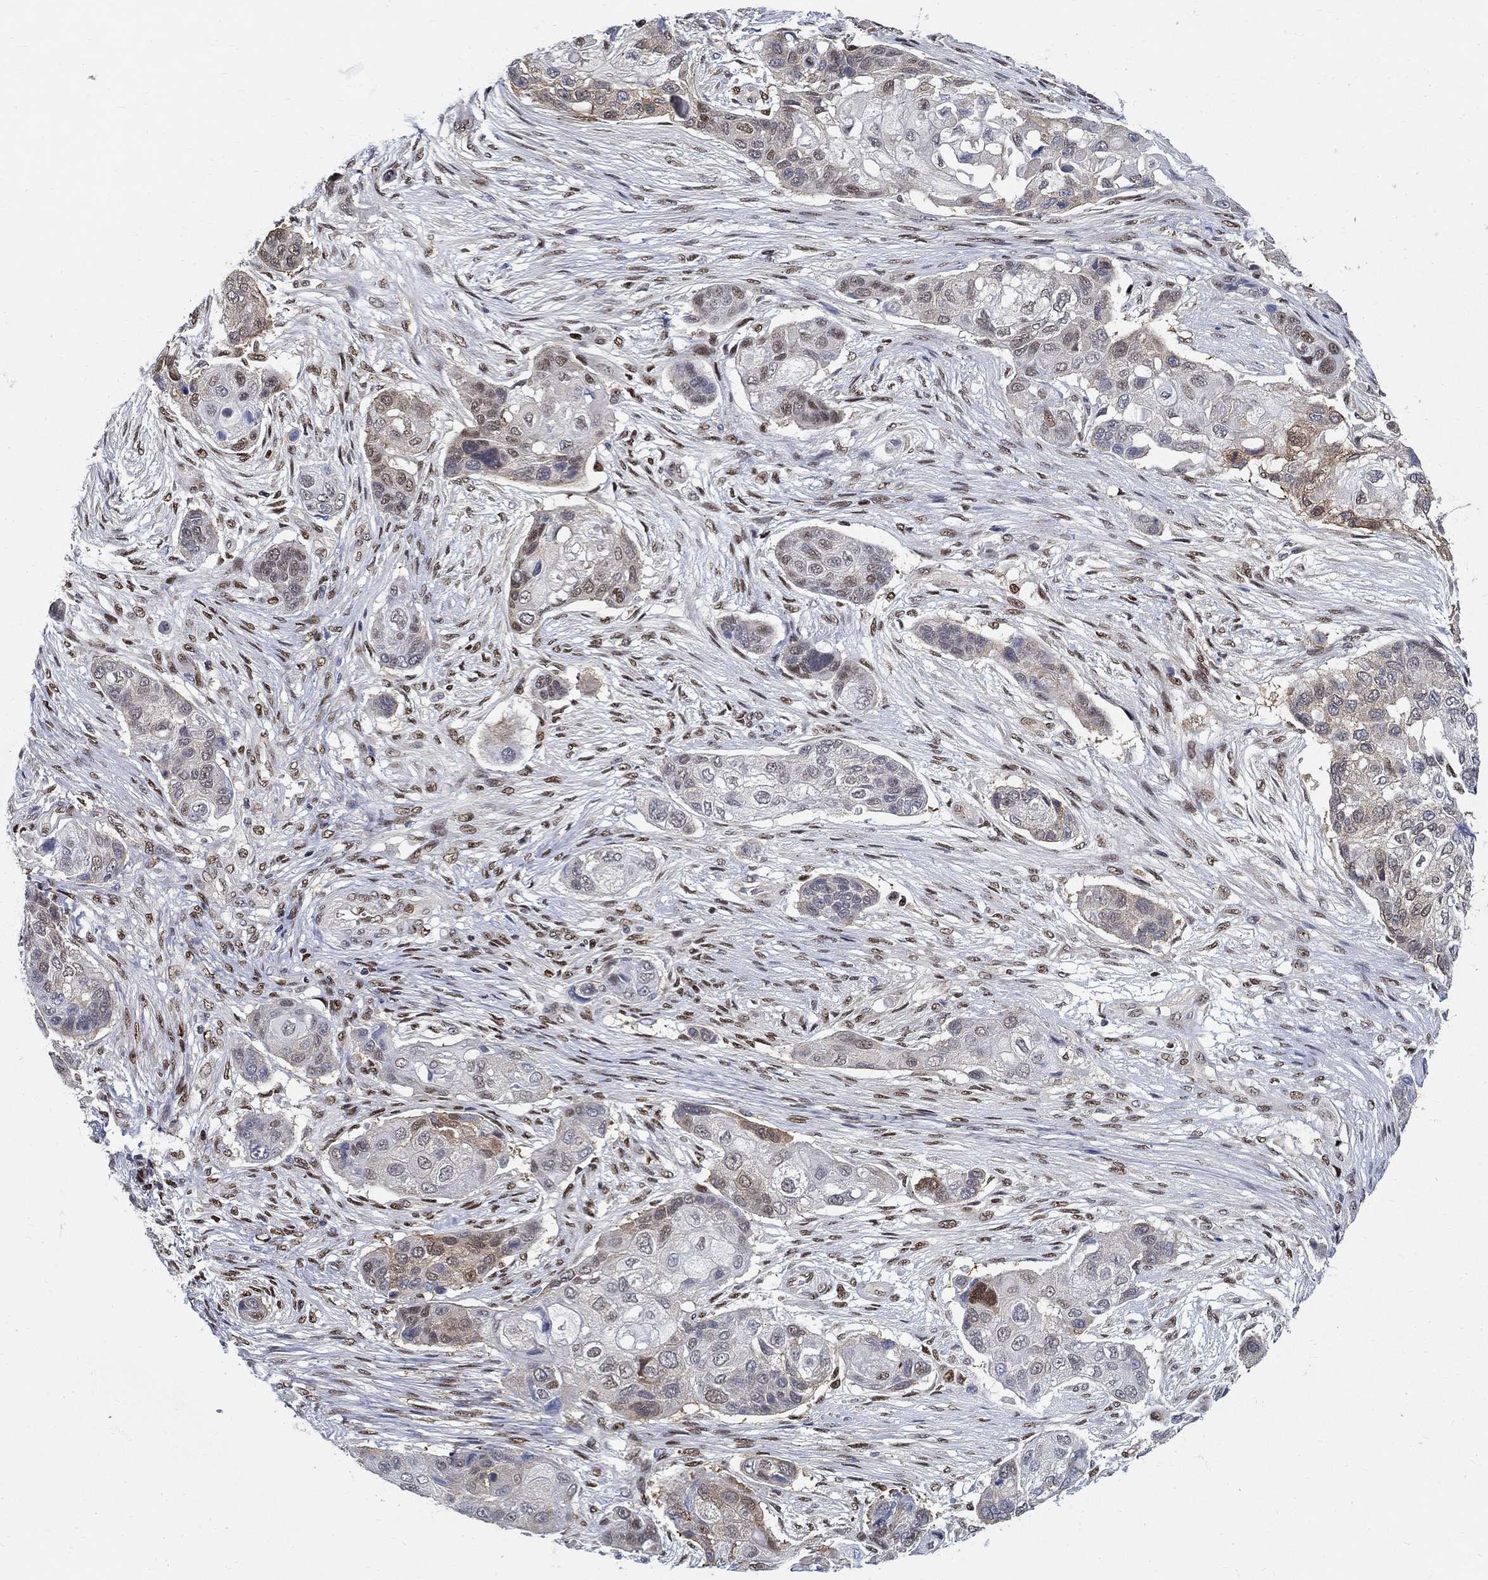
{"staining": {"intensity": "weak", "quantity": "<25%", "location": "cytoplasmic/membranous,nuclear"}, "tissue": "lung cancer", "cell_type": "Tumor cells", "image_type": "cancer", "snomed": [{"axis": "morphology", "description": "Squamous cell carcinoma, NOS"}, {"axis": "topography", "description": "Lung"}], "caption": "This is a histopathology image of immunohistochemistry staining of lung cancer (squamous cell carcinoma), which shows no staining in tumor cells.", "gene": "ZNF594", "patient": {"sex": "male", "age": 69}}